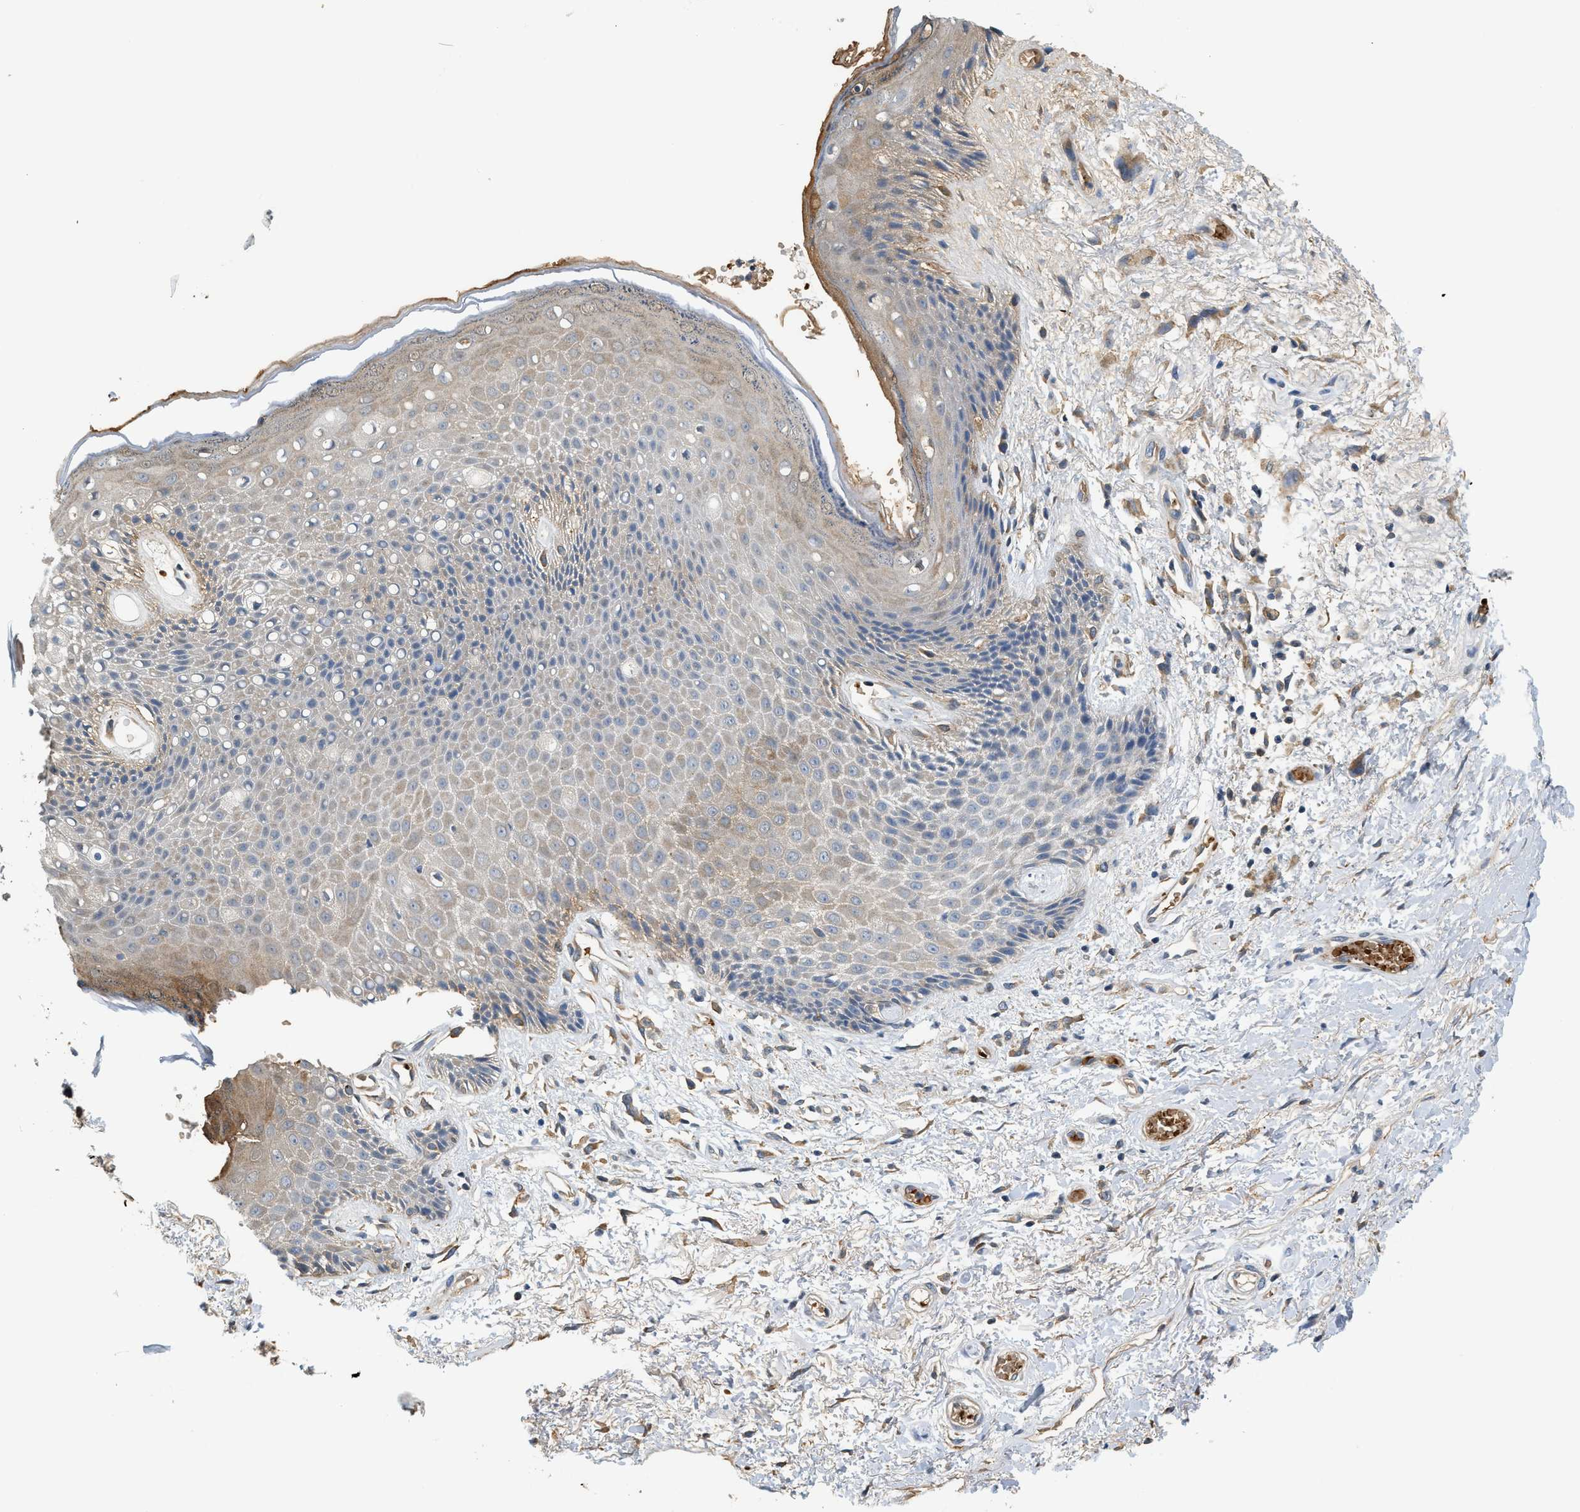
{"staining": {"intensity": "weak", "quantity": "<25%", "location": "cytoplasmic/membranous"}, "tissue": "skin", "cell_type": "Epidermal cells", "image_type": "normal", "snomed": [{"axis": "morphology", "description": "Normal tissue, NOS"}, {"axis": "topography", "description": "Anal"}], "caption": "The histopathology image displays no staining of epidermal cells in unremarkable skin.", "gene": "CYTH2", "patient": {"sex": "female", "age": 46}}